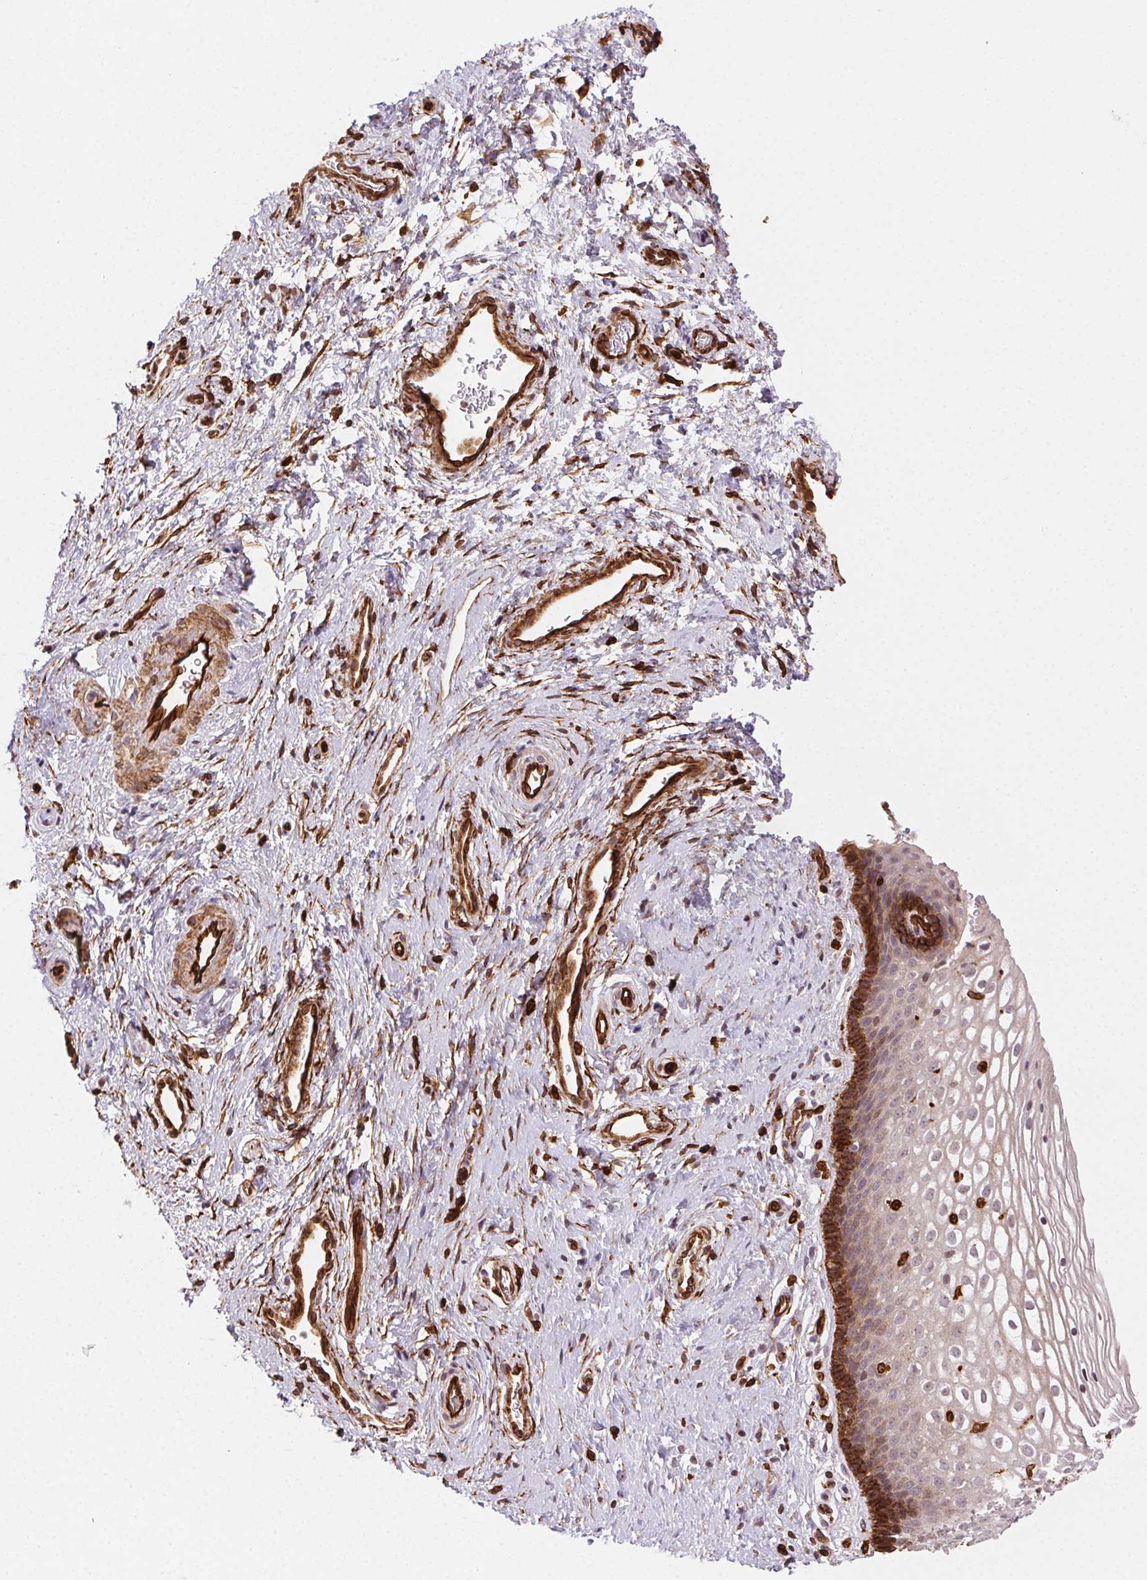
{"staining": {"intensity": "strong", "quantity": ">75%", "location": "cytoplasmic/membranous"}, "tissue": "cervix", "cell_type": "Glandular cells", "image_type": "normal", "snomed": [{"axis": "morphology", "description": "Normal tissue, NOS"}, {"axis": "topography", "description": "Cervix"}], "caption": "A high-resolution micrograph shows IHC staining of normal cervix, which shows strong cytoplasmic/membranous expression in approximately >75% of glandular cells.", "gene": "RNASET2", "patient": {"sex": "female", "age": 34}}